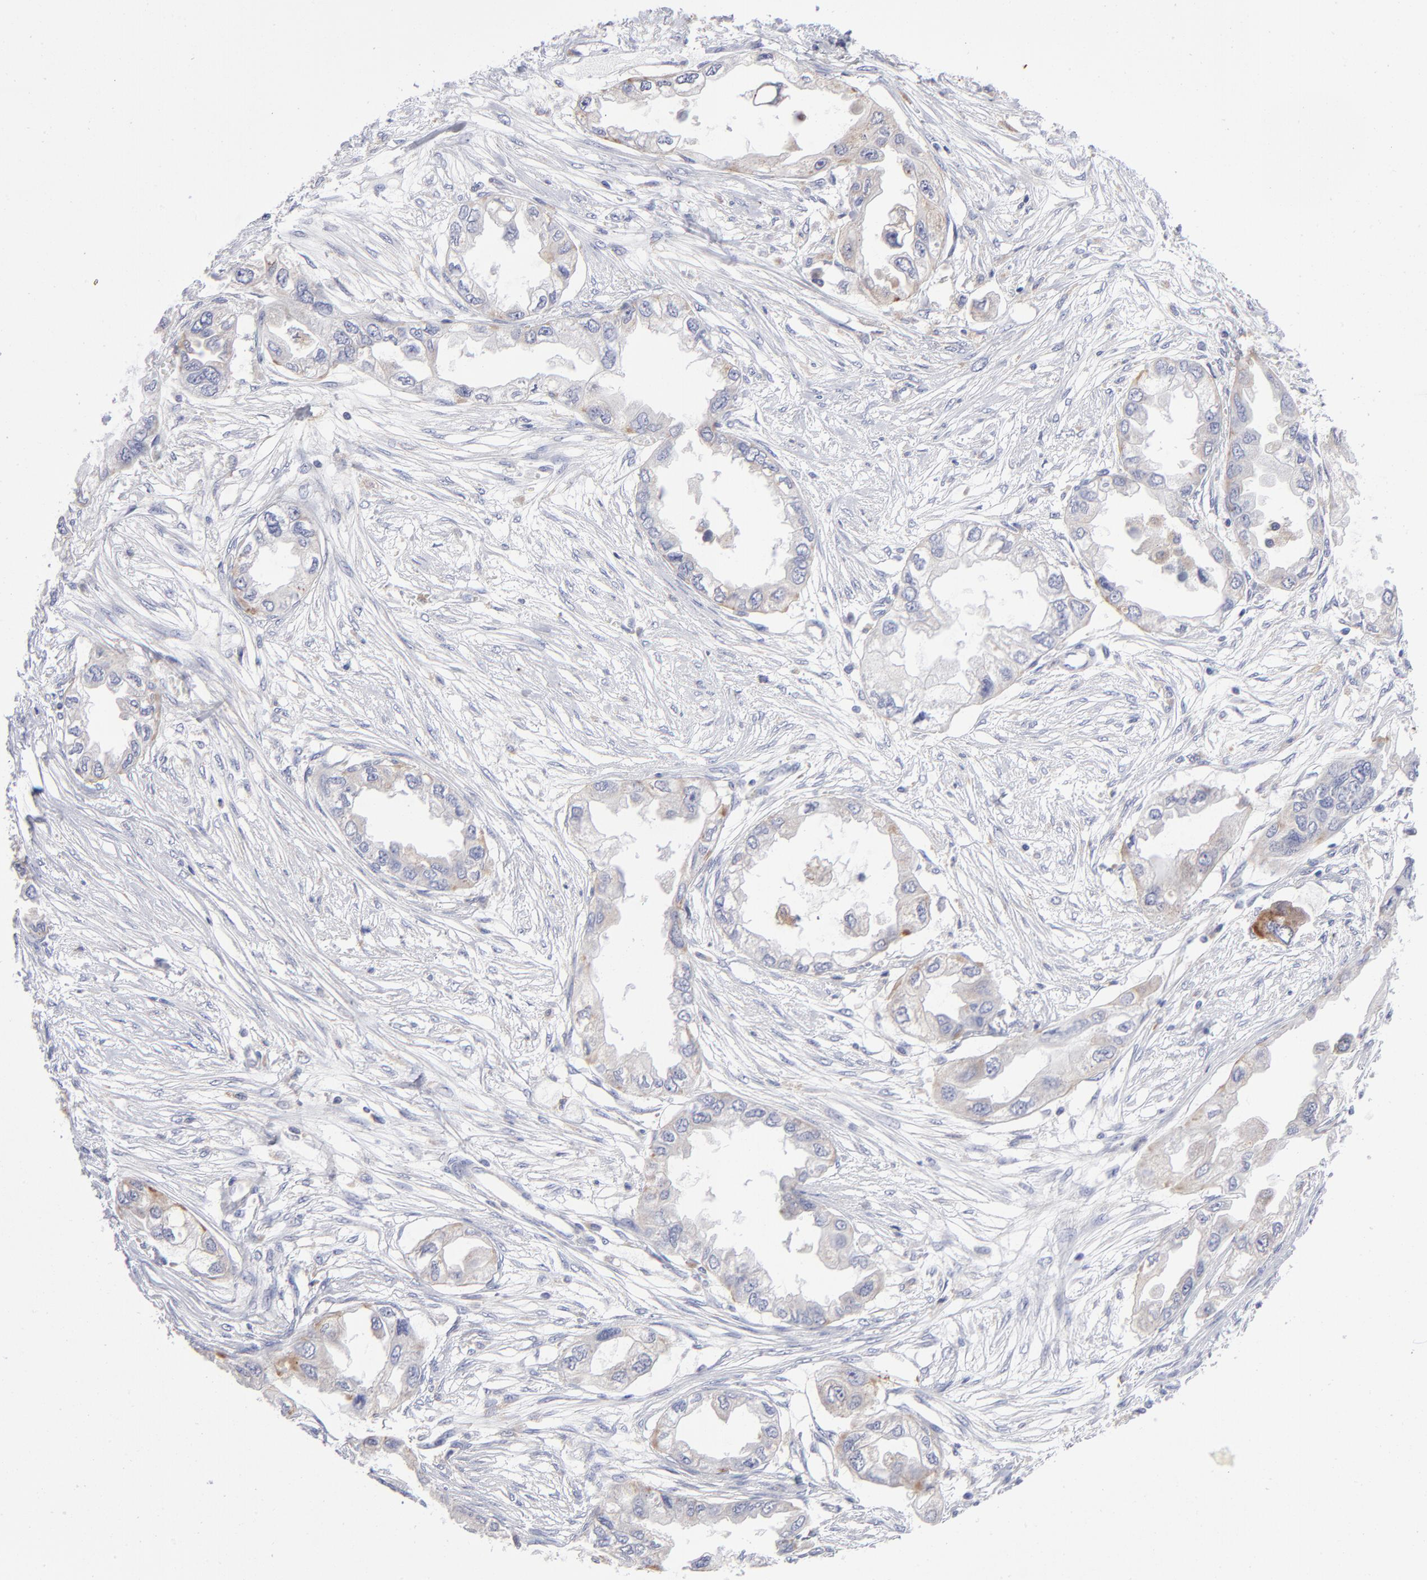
{"staining": {"intensity": "weak", "quantity": "<25%", "location": "cytoplasmic/membranous"}, "tissue": "endometrial cancer", "cell_type": "Tumor cells", "image_type": "cancer", "snomed": [{"axis": "morphology", "description": "Adenocarcinoma, NOS"}, {"axis": "topography", "description": "Endometrium"}], "caption": "Human adenocarcinoma (endometrial) stained for a protein using immunohistochemistry demonstrates no expression in tumor cells.", "gene": "RRAGB", "patient": {"sex": "female", "age": 67}}